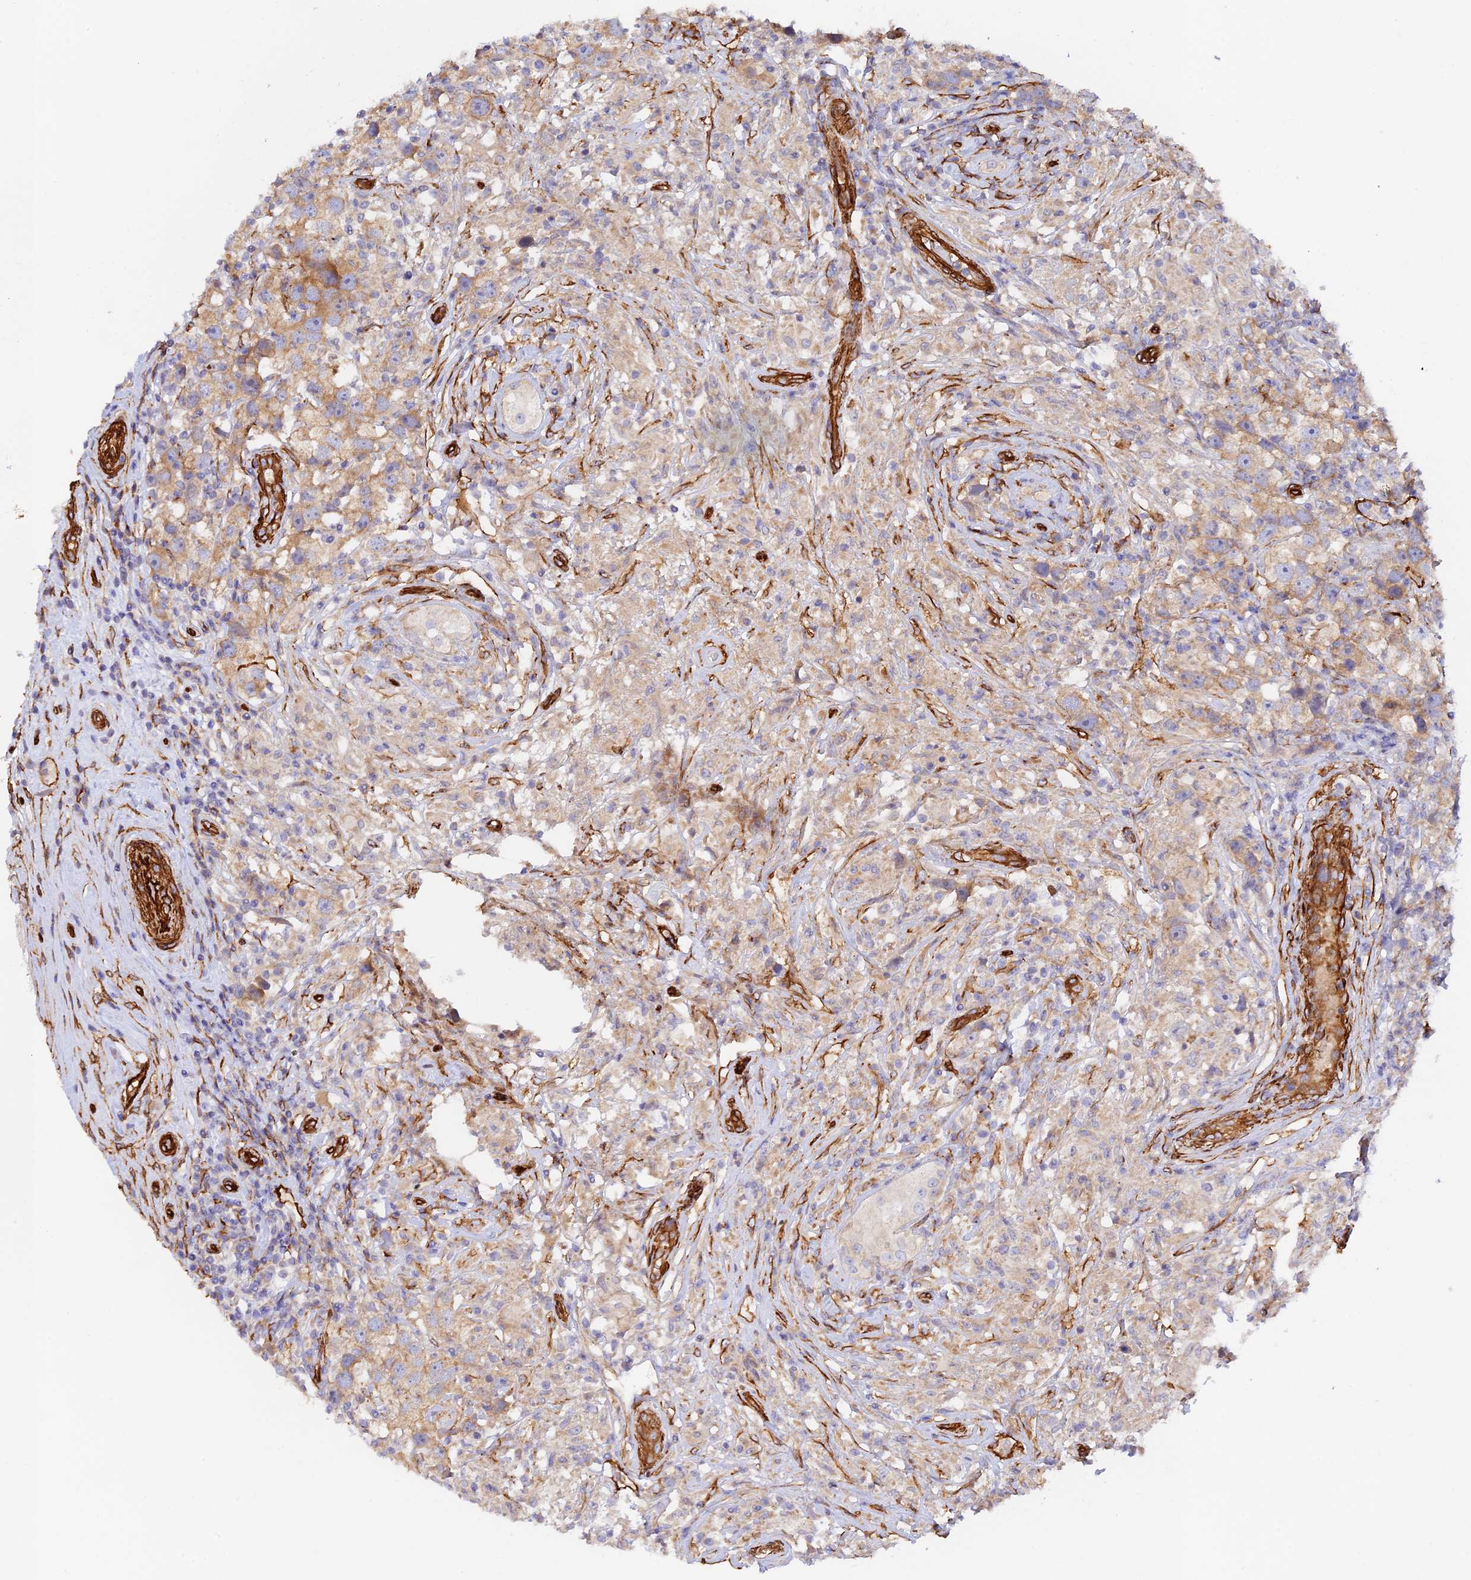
{"staining": {"intensity": "moderate", "quantity": ">75%", "location": "cytoplasmic/membranous"}, "tissue": "testis cancer", "cell_type": "Tumor cells", "image_type": "cancer", "snomed": [{"axis": "morphology", "description": "Seminoma, NOS"}, {"axis": "topography", "description": "Testis"}], "caption": "High-power microscopy captured an IHC image of testis cancer, revealing moderate cytoplasmic/membranous expression in about >75% of tumor cells.", "gene": "MYO9A", "patient": {"sex": "male", "age": 49}}